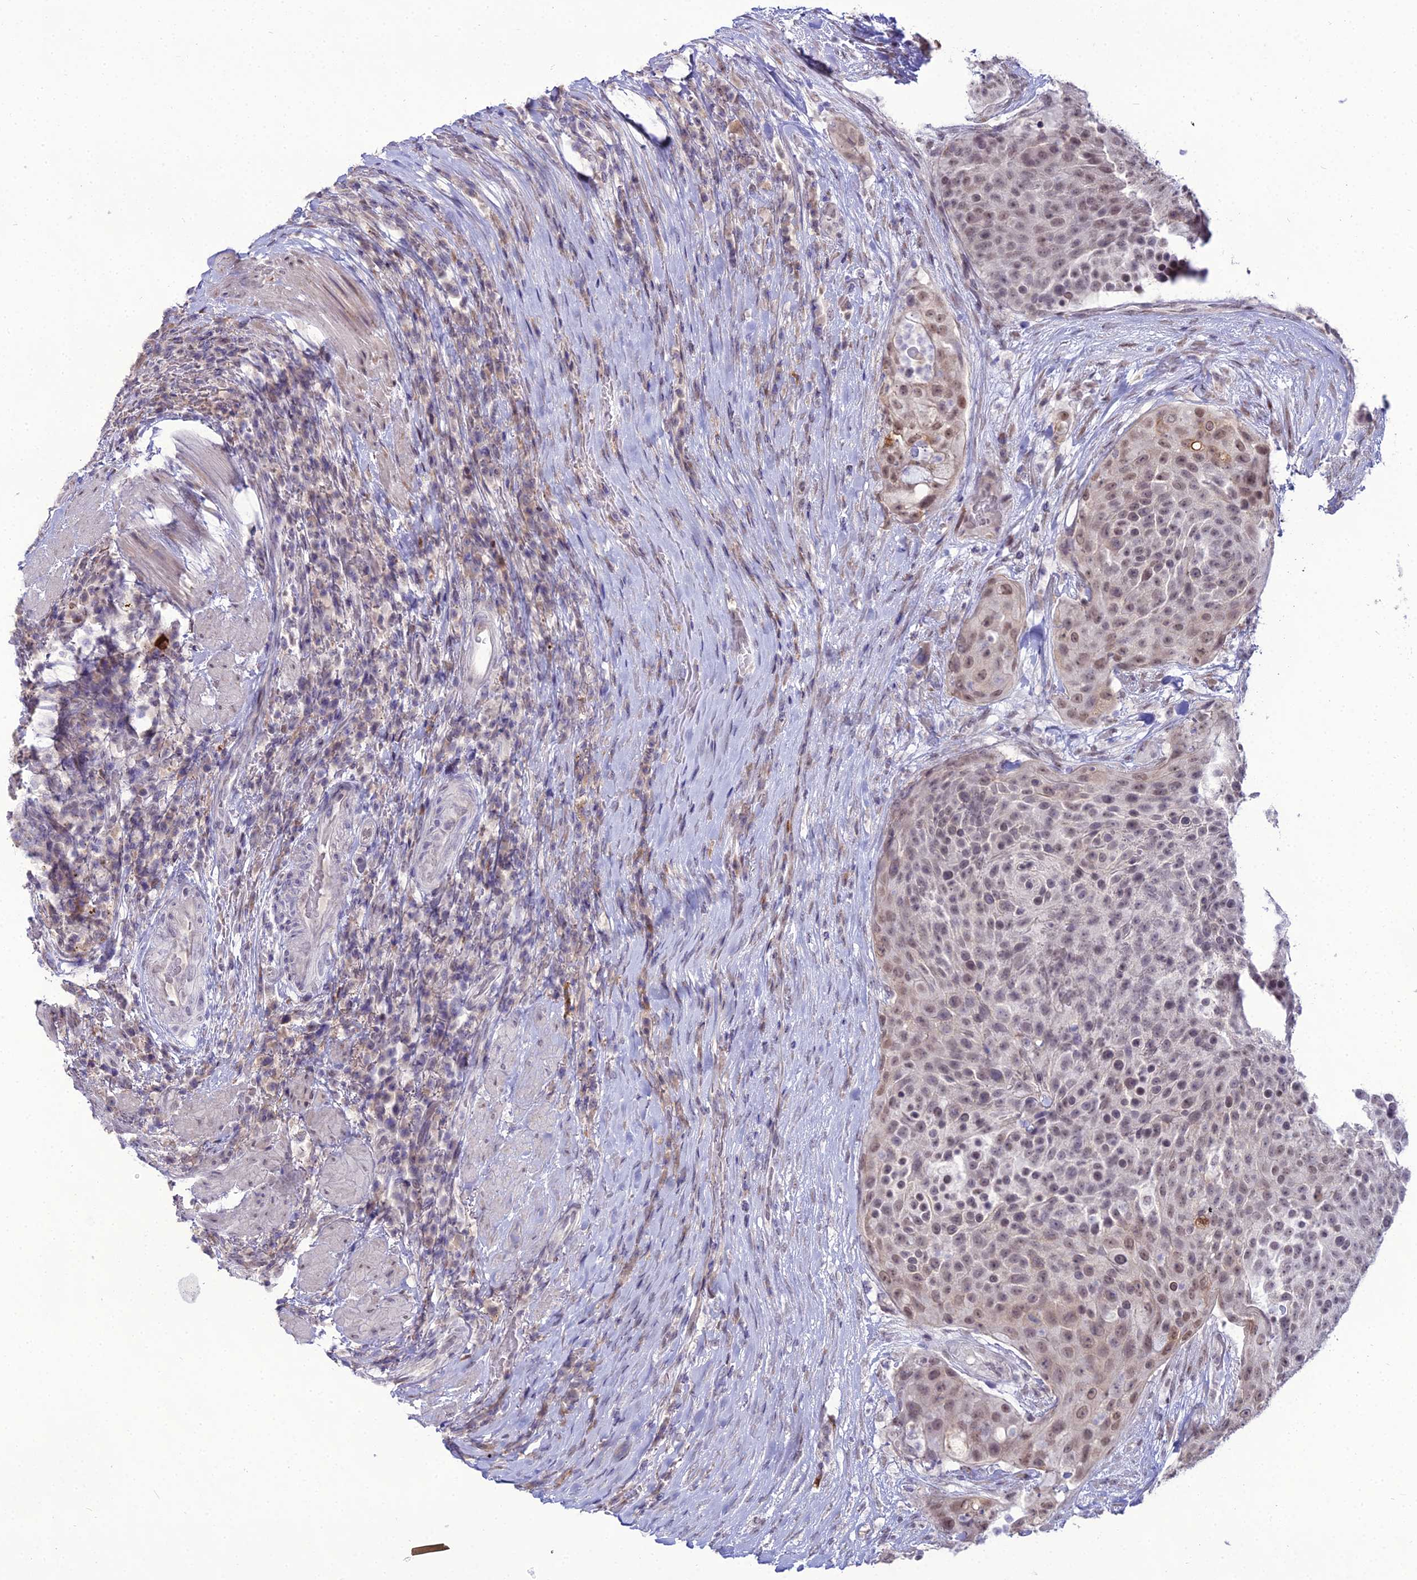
{"staining": {"intensity": "moderate", "quantity": "25%-75%", "location": "nuclear"}, "tissue": "urothelial cancer", "cell_type": "Tumor cells", "image_type": "cancer", "snomed": [{"axis": "morphology", "description": "Urothelial carcinoma, High grade"}, {"axis": "topography", "description": "Urinary bladder"}], "caption": "Immunohistochemistry staining of urothelial carcinoma (high-grade), which displays medium levels of moderate nuclear positivity in about 25%-75% of tumor cells indicating moderate nuclear protein expression. The staining was performed using DAB (brown) for protein detection and nuclei were counterstained in hematoxylin (blue).", "gene": "TROAP", "patient": {"sex": "female", "age": 63}}